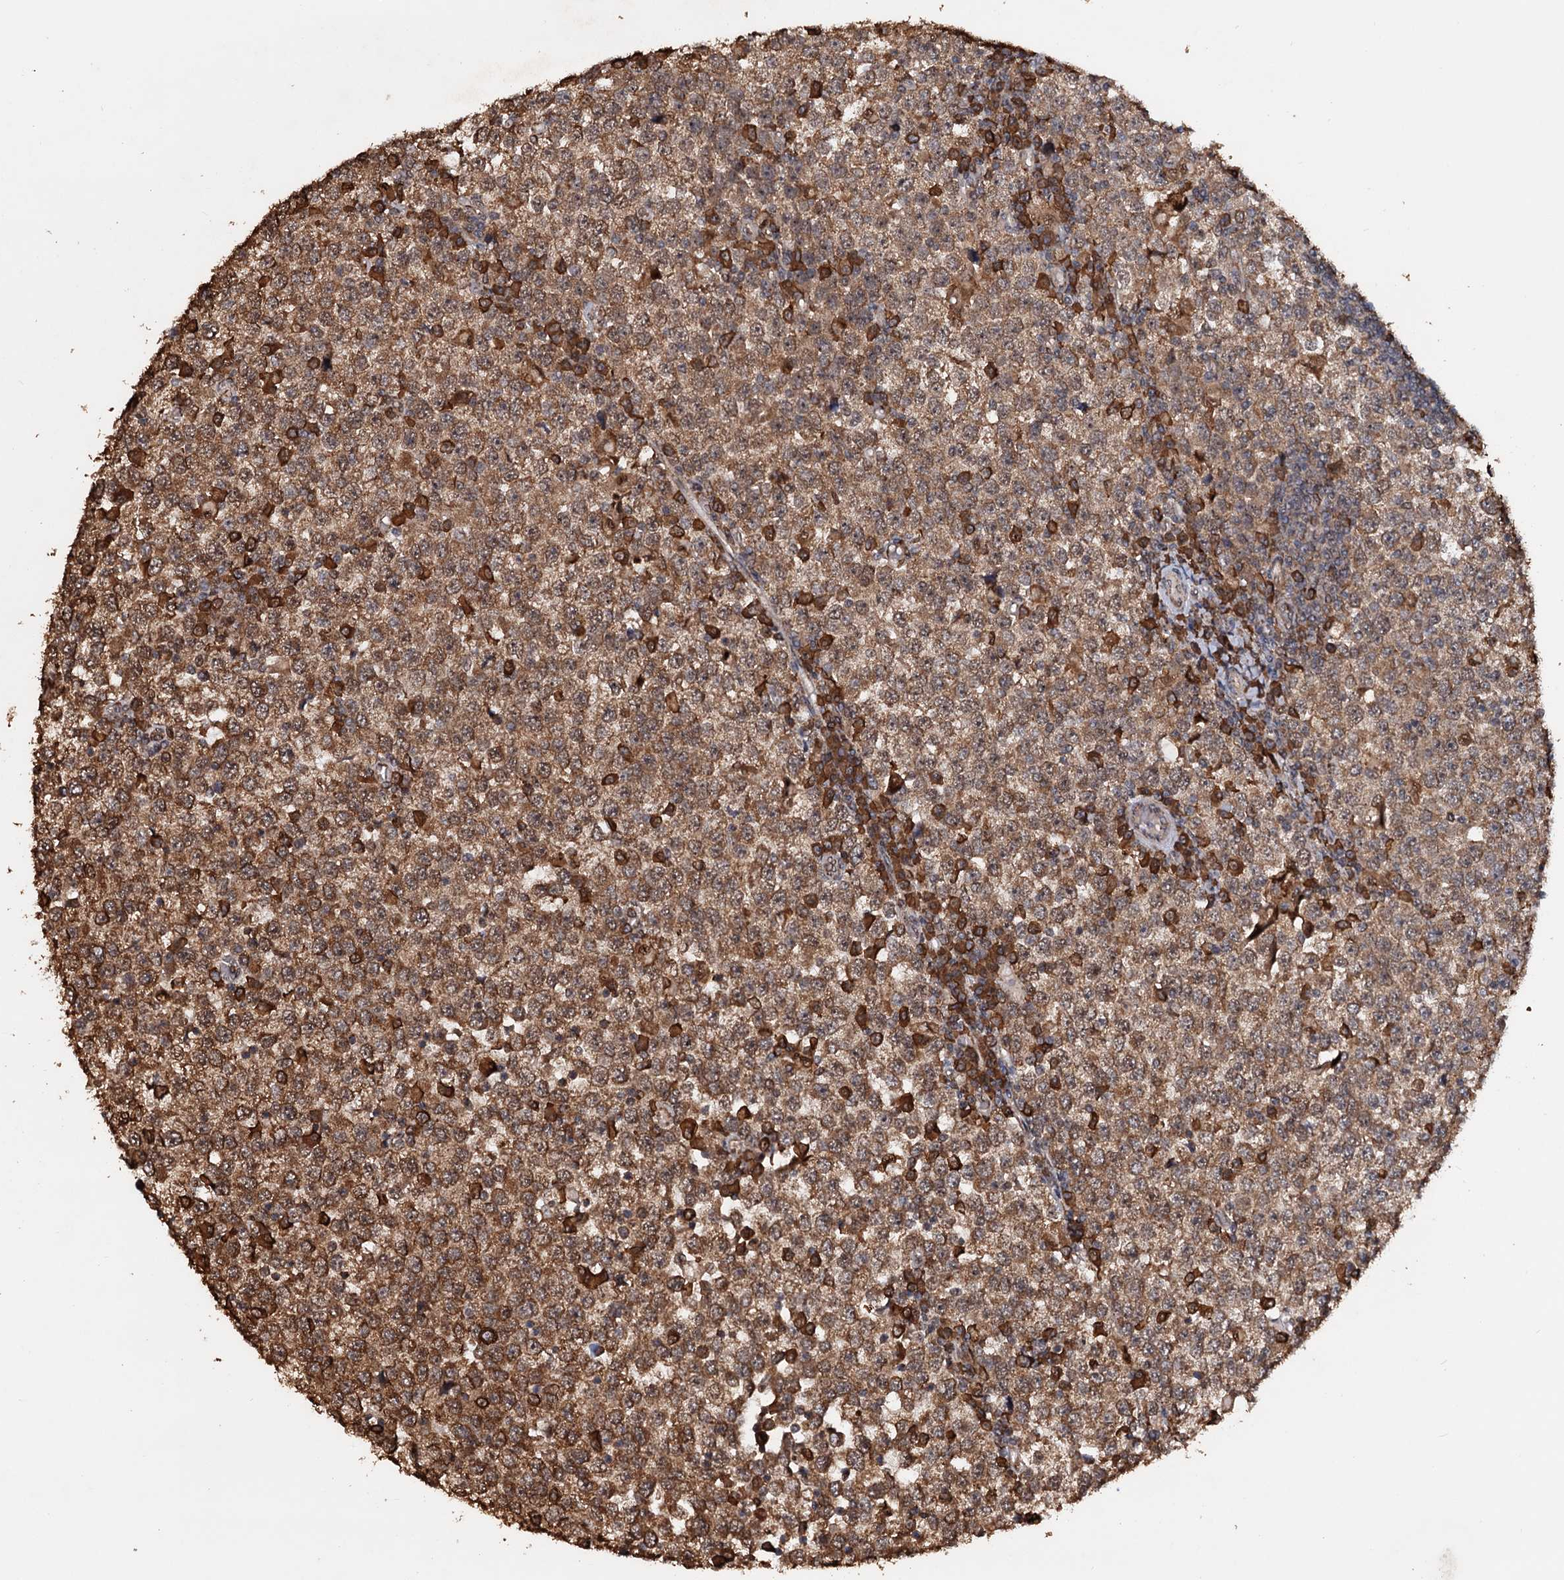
{"staining": {"intensity": "moderate", "quantity": ">75%", "location": "cytoplasmic/membranous"}, "tissue": "testis cancer", "cell_type": "Tumor cells", "image_type": "cancer", "snomed": [{"axis": "morphology", "description": "Seminoma, NOS"}, {"axis": "topography", "description": "Testis"}], "caption": "Testis cancer (seminoma) stained with immunohistochemistry demonstrates moderate cytoplasmic/membranous expression in approximately >75% of tumor cells.", "gene": "TBC1D12", "patient": {"sex": "male", "age": 65}}